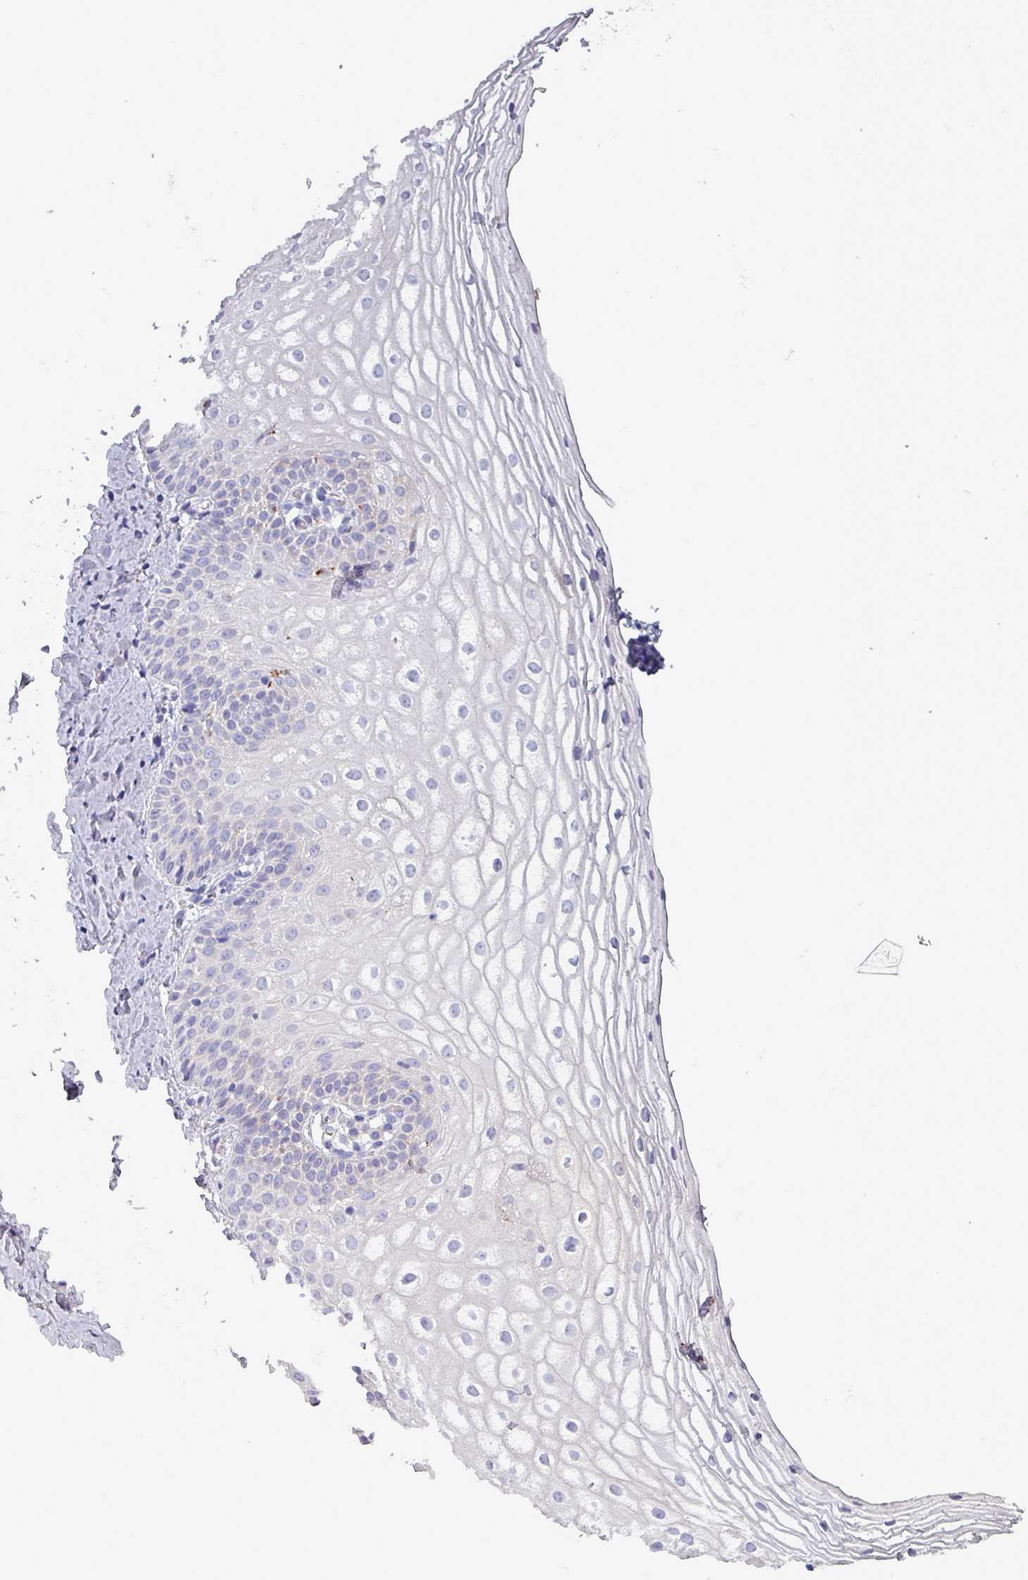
{"staining": {"intensity": "negative", "quantity": "none", "location": "none"}, "tissue": "vagina", "cell_type": "Squamous epithelial cells", "image_type": "normal", "snomed": [{"axis": "morphology", "description": "Normal tissue, NOS"}, {"axis": "topography", "description": "Vagina"}], "caption": "IHC of benign vagina shows no expression in squamous epithelial cells. (Brightfield microscopy of DAB immunohistochemistry at high magnification).", "gene": "HSD3B7", "patient": {"sex": "female", "age": 56}}